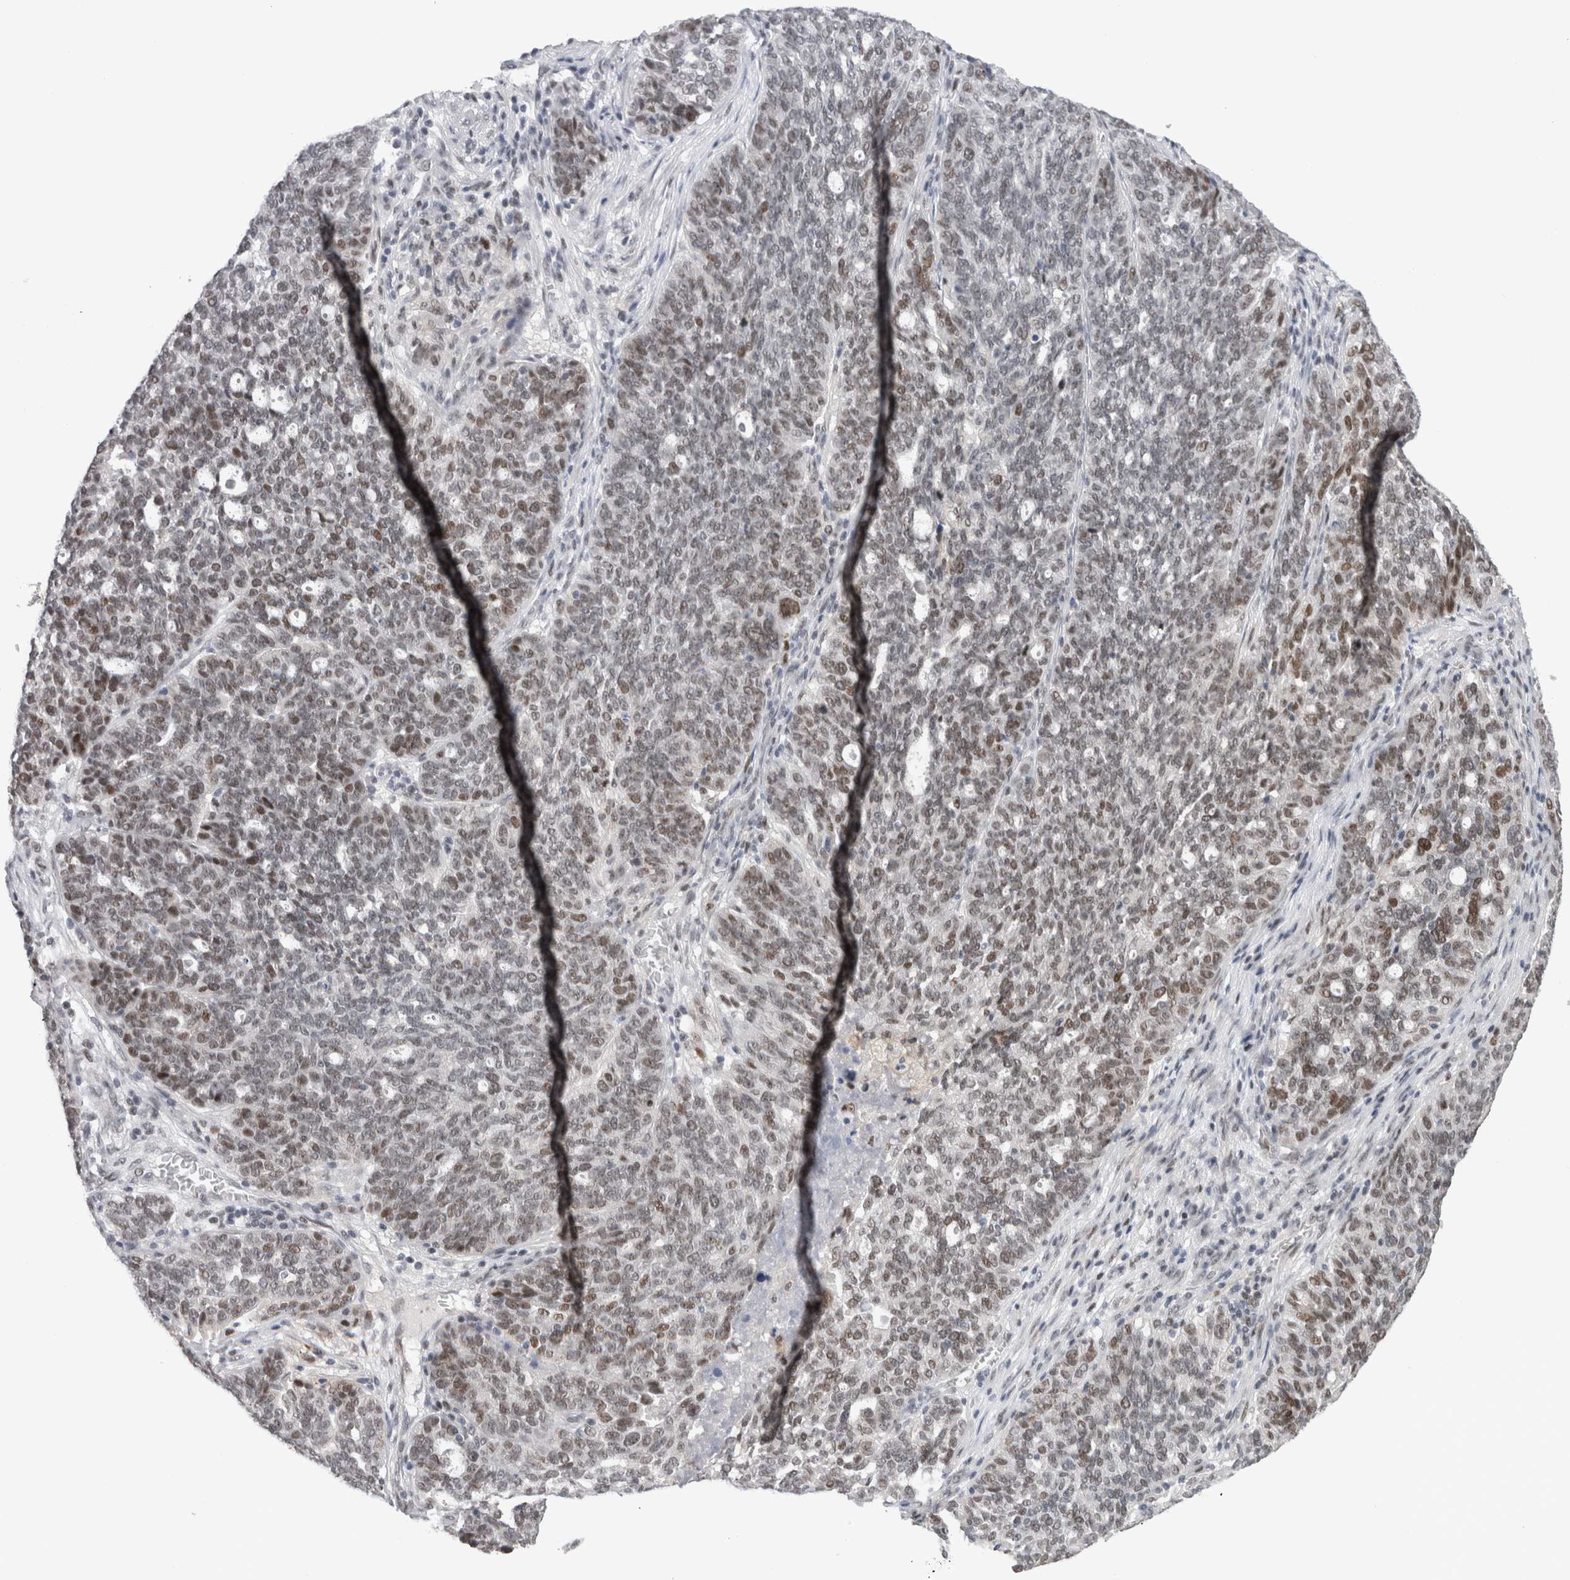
{"staining": {"intensity": "moderate", "quantity": "25%-75%", "location": "nuclear"}, "tissue": "ovarian cancer", "cell_type": "Tumor cells", "image_type": "cancer", "snomed": [{"axis": "morphology", "description": "Cystadenocarcinoma, serous, NOS"}, {"axis": "topography", "description": "Ovary"}], "caption": "Ovarian cancer stained for a protein (brown) demonstrates moderate nuclear positive positivity in about 25%-75% of tumor cells.", "gene": "ZNF521", "patient": {"sex": "female", "age": 59}}